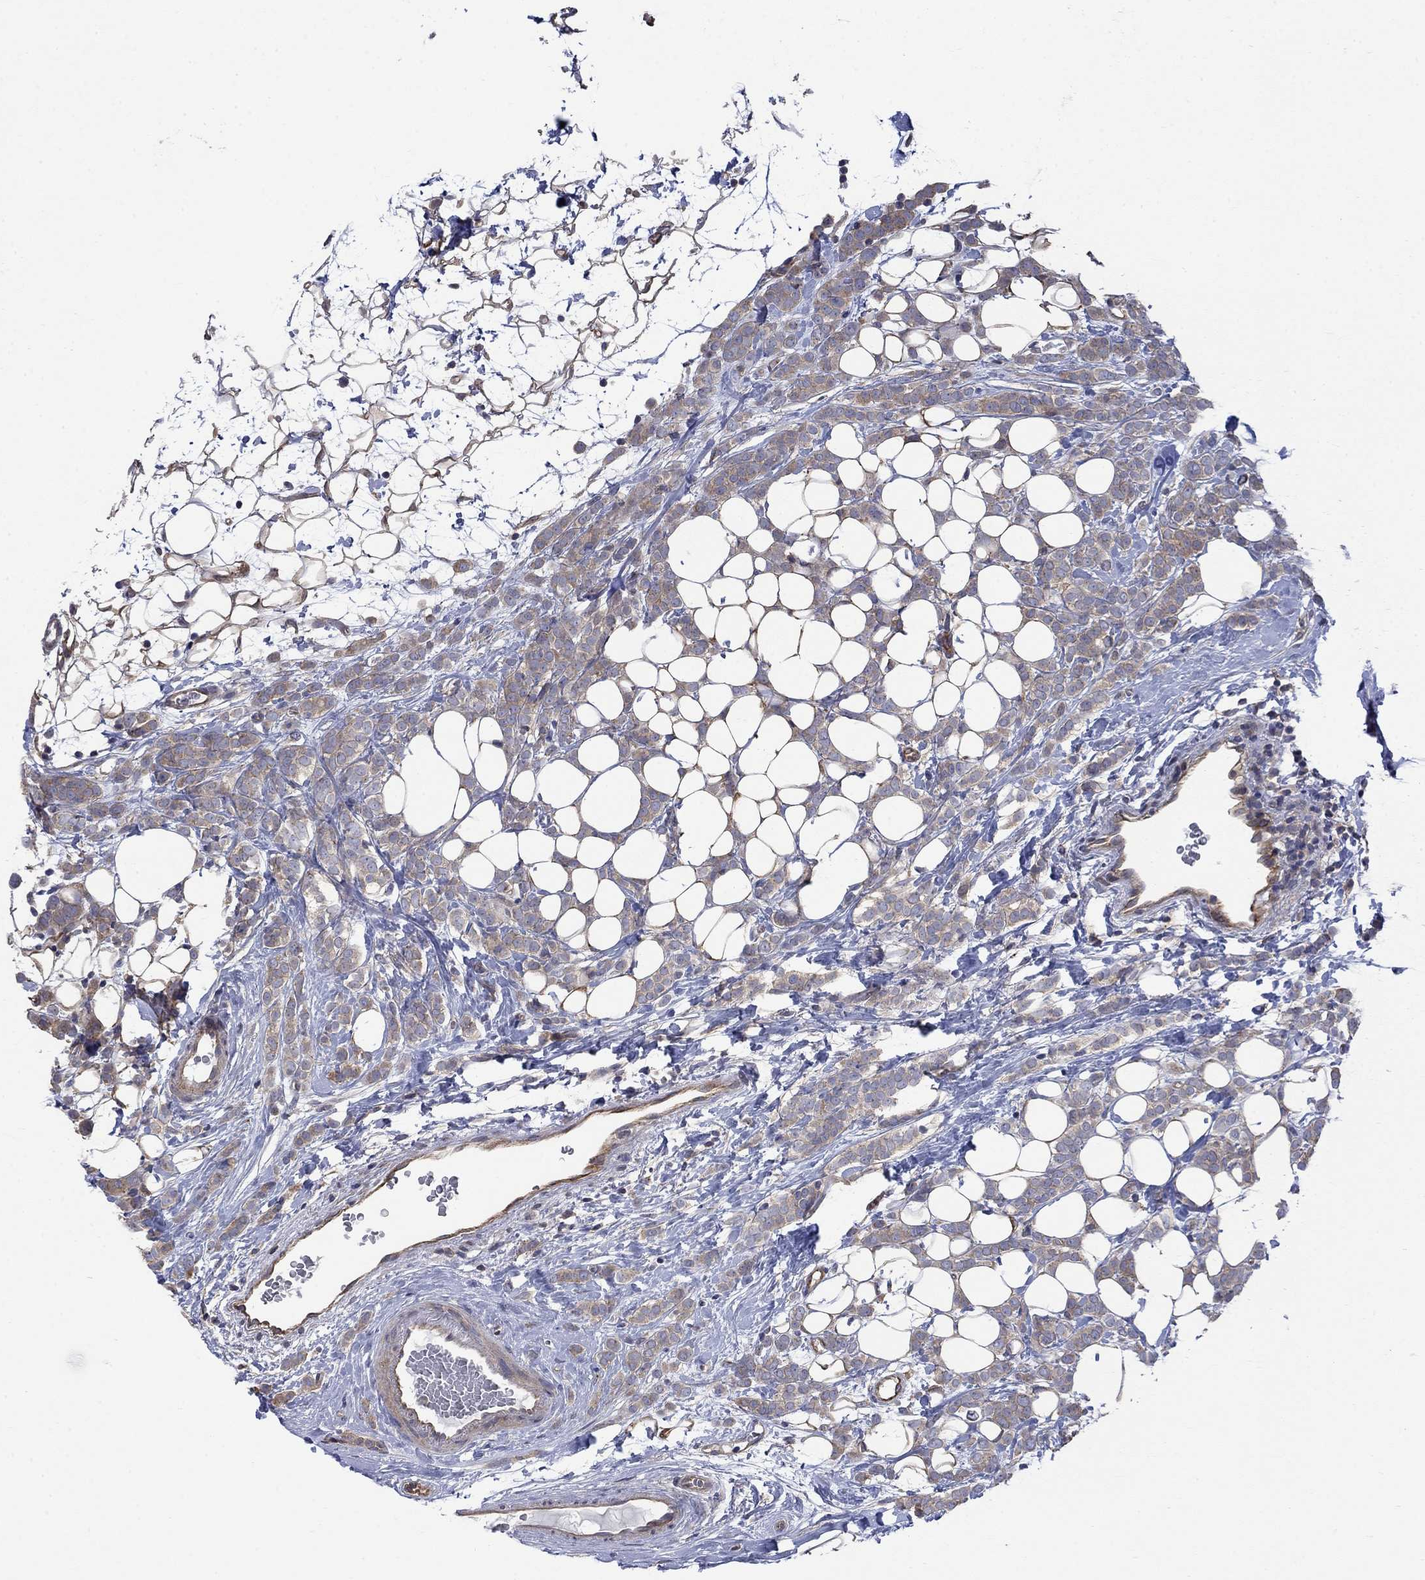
{"staining": {"intensity": "weak", "quantity": ">75%", "location": "cytoplasmic/membranous"}, "tissue": "breast cancer", "cell_type": "Tumor cells", "image_type": "cancer", "snomed": [{"axis": "morphology", "description": "Lobular carcinoma"}, {"axis": "topography", "description": "Breast"}], "caption": "Protein expression analysis of human breast lobular carcinoma reveals weak cytoplasmic/membranous positivity in about >75% of tumor cells.", "gene": "PDZD2", "patient": {"sex": "female", "age": 49}}